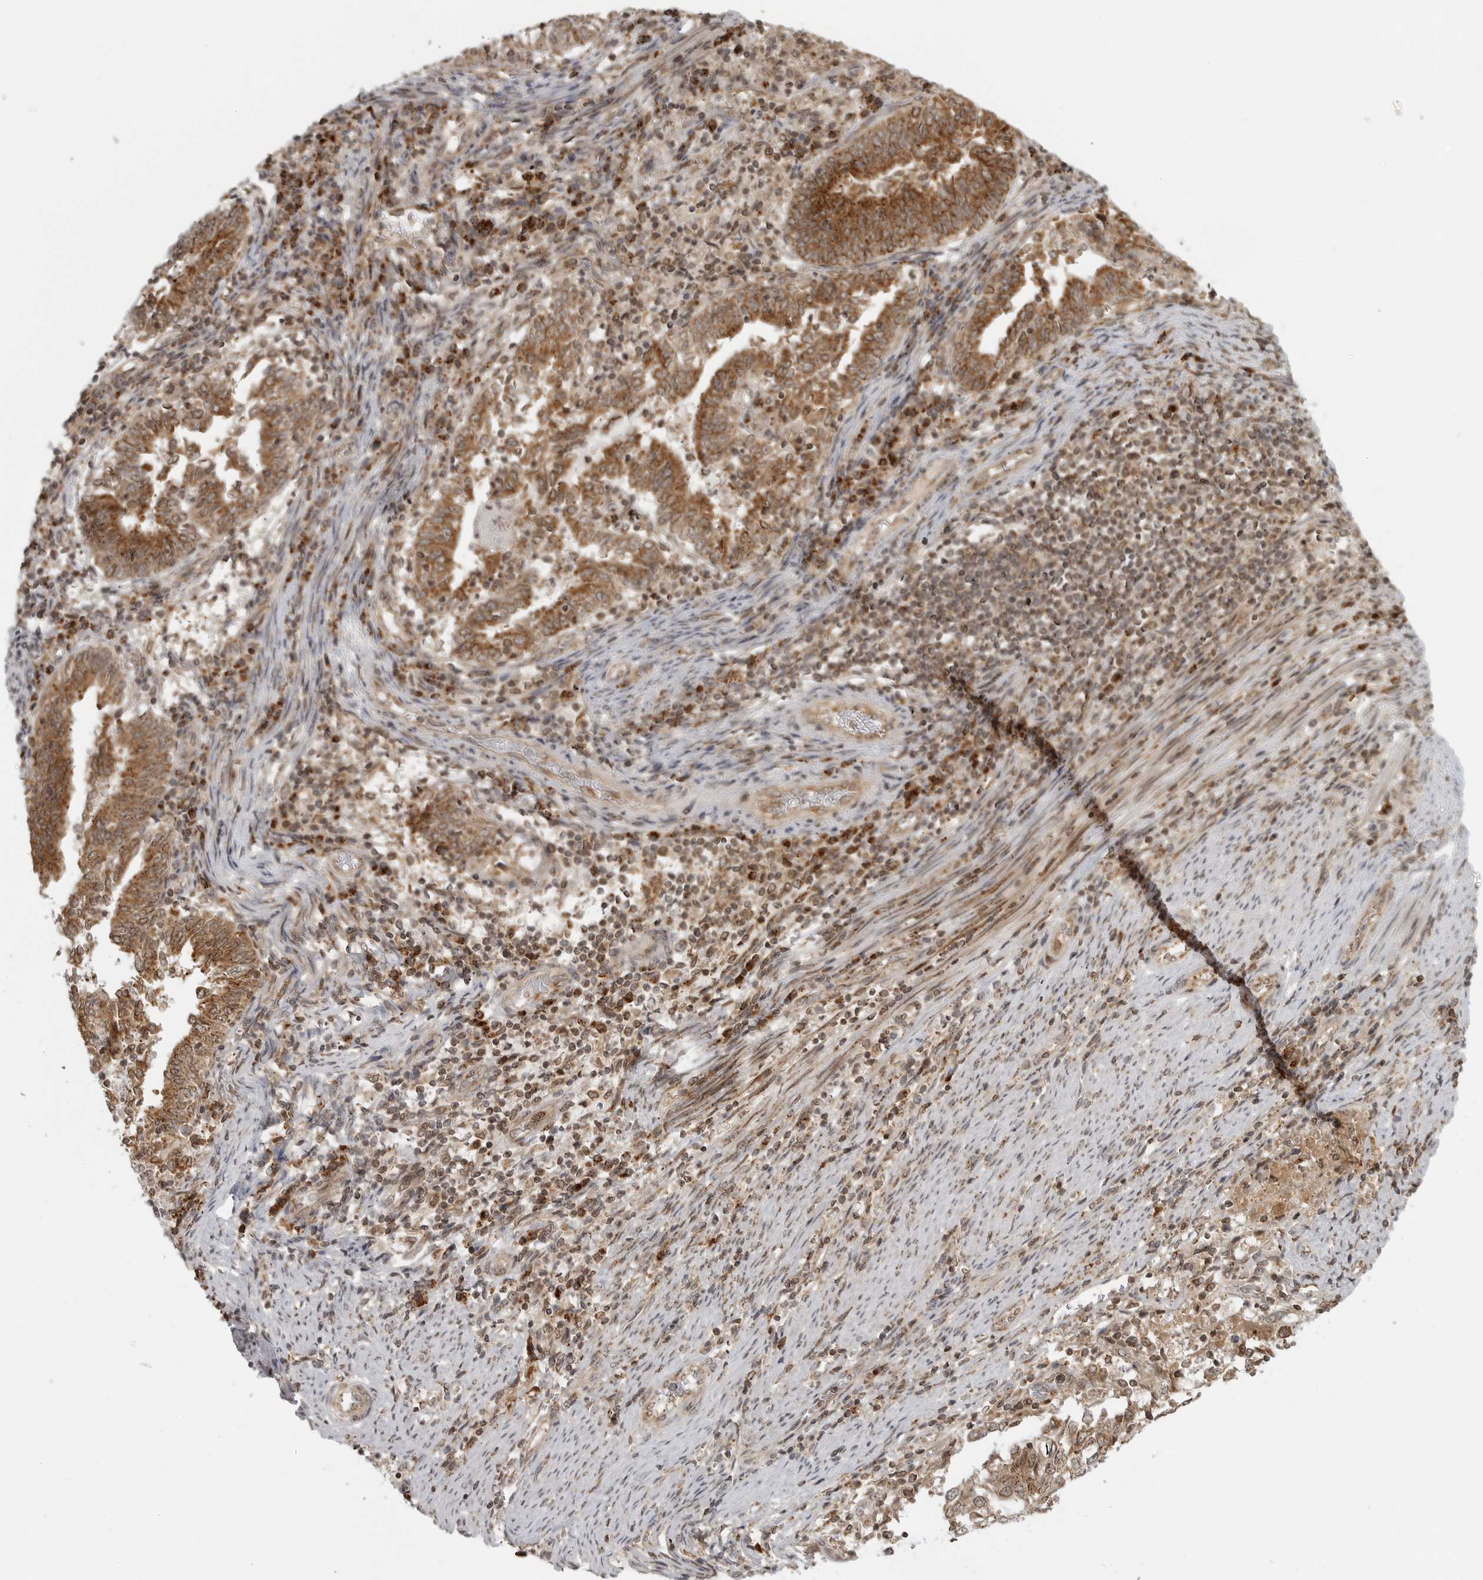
{"staining": {"intensity": "moderate", "quantity": ">75%", "location": "cytoplasmic/membranous"}, "tissue": "endometrial cancer", "cell_type": "Tumor cells", "image_type": "cancer", "snomed": [{"axis": "morphology", "description": "Adenocarcinoma, NOS"}, {"axis": "topography", "description": "Endometrium"}], "caption": "Tumor cells display moderate cytoplasmic/membranous positivity in about >75% of cells in endometrial adenocarcinoma. (Stains: DAB in brown, nuclei in blue, Microscopy: brightfield microscopy at high magnification).", "gene": "COPA", "patient": {"sex": "female", "age": 80}}